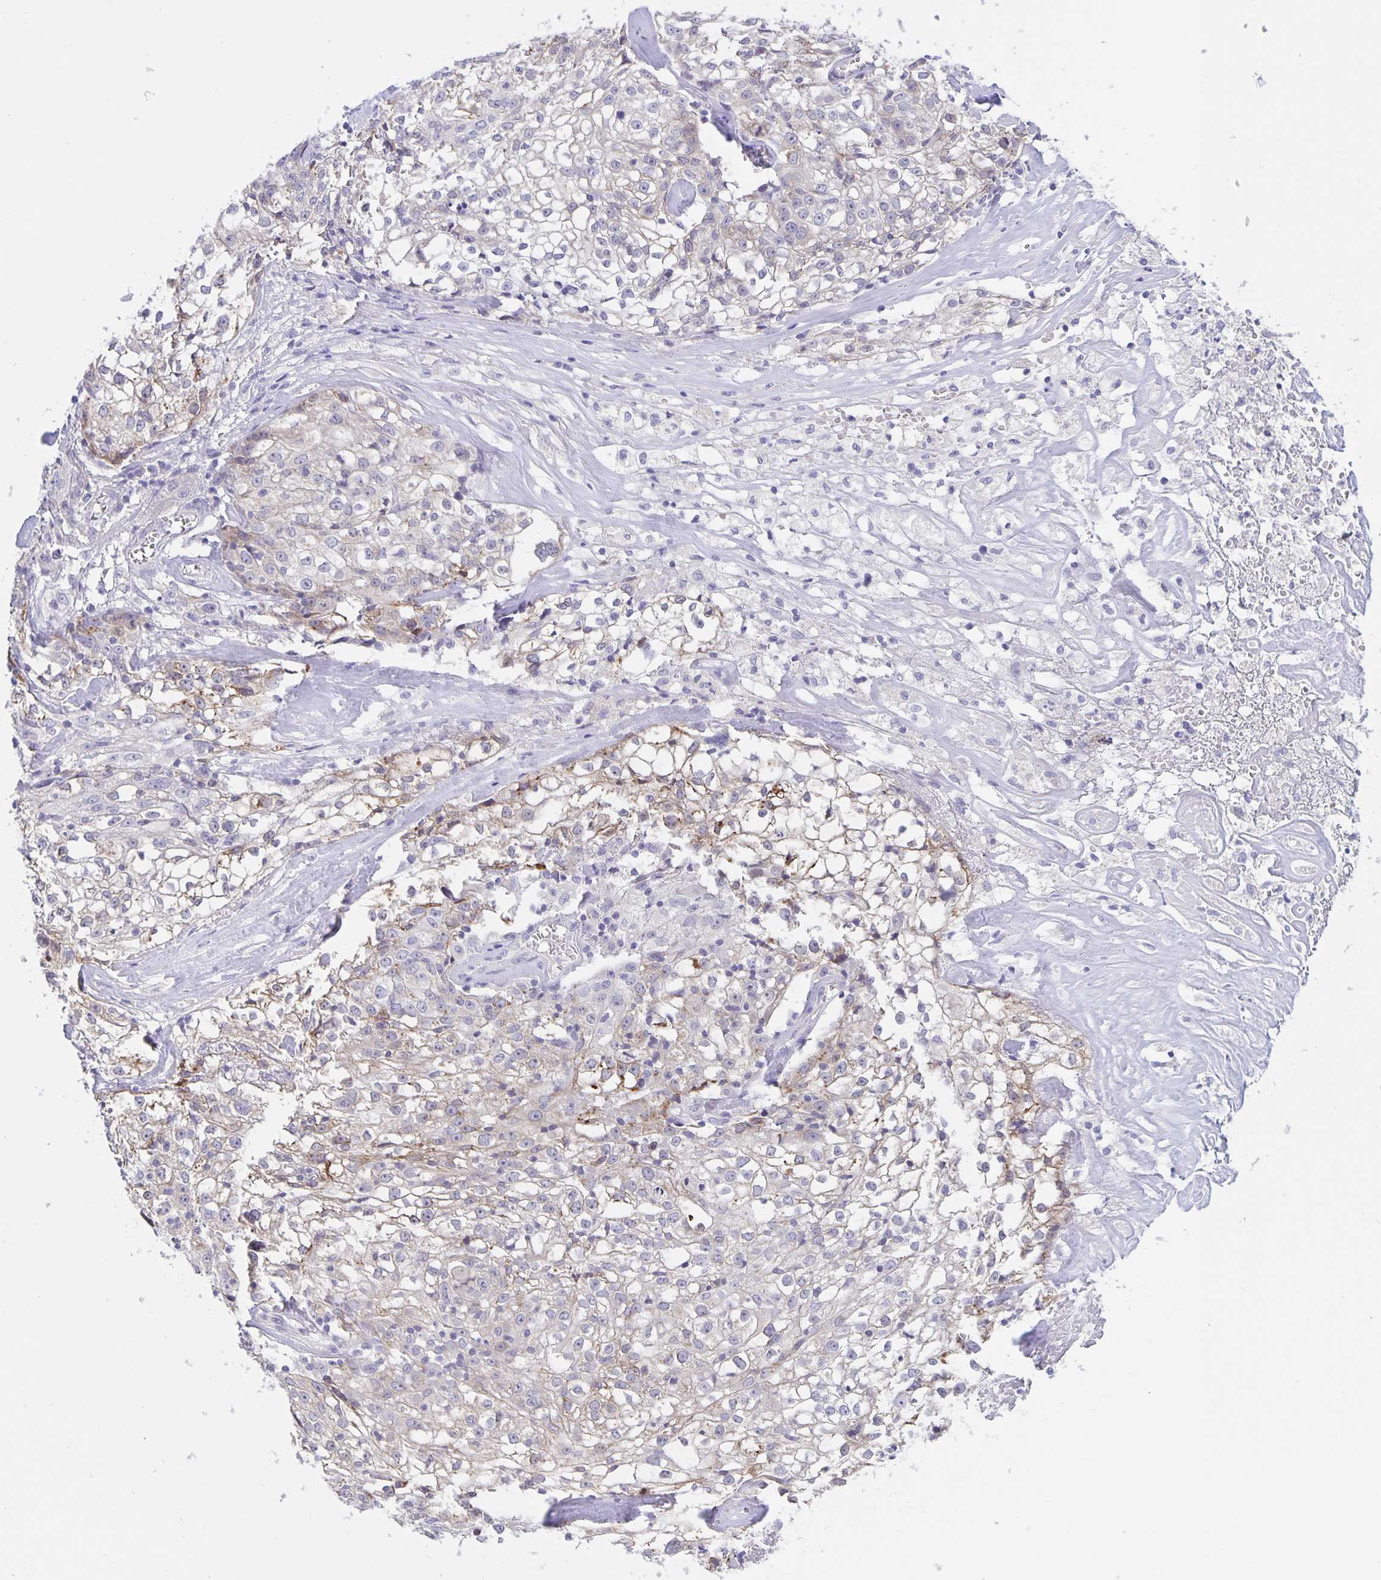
{"staining": {"intensity": "weak", "quantity": "<25%", "location": "cytoplasmic/membranous"}, "tissue": "cervical cancer", "cell_type": "Tumor cells", "image_type": "cancer", "snomed": [{"axis": "morphology", "description": "Squamous cell carcinoma, NOS"}, {"axis": "topography", "description": "Cervix"}], "caption": "Histopathology image shows no significant protein positivity in tumor cells of cervical squamous cell carcinoma.", "gene": "ERMN", "patient": {"sex": "female", "age": 85}}